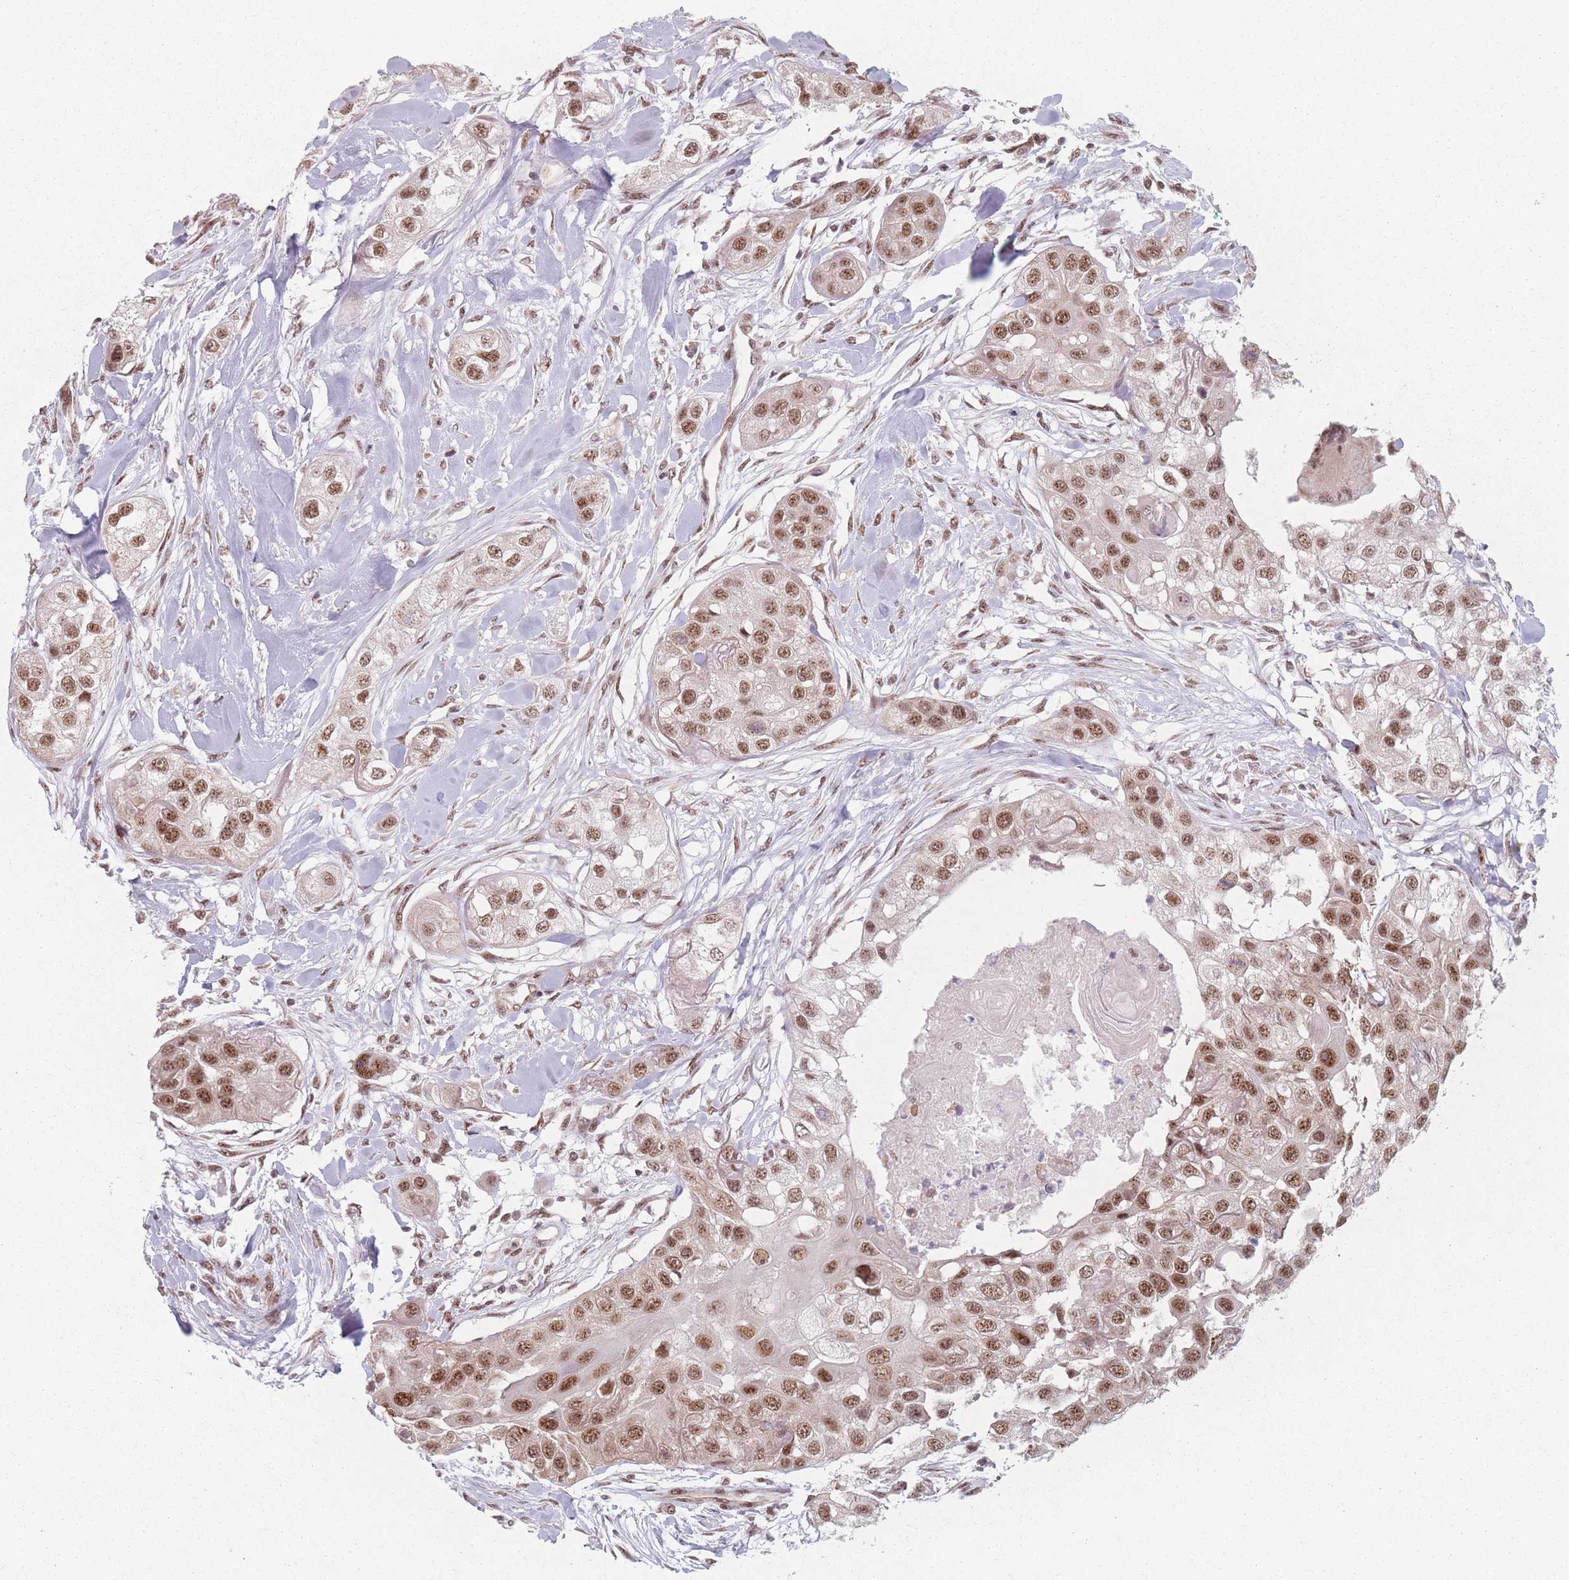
{"staining": {"intensity": "moderate", "quantity": ">75%", "location": "nuclear"}, "tissue": "head and neck cancer", "cell_type": "Tumor cells", "image_type": "cancer", "snomed": [{"axis": "morphology", "description": "Normal tissue, NOS"}, {"axis": "morphology", "description": "Squamous cell carcinoma, NOS"}, {"axis": "topography", "description": "Skeletal muscle"}, {"axis": "topography", "description": "Head-Neck"}], "caption": "Human squamous cell carcinoma (head and neck) stained for a protein (brown) displays moderate nuclear positive positivity in about >75% of tumor cells.", "gene": "ZC3H14", "patient": {"sex": "male", "age": 51}}